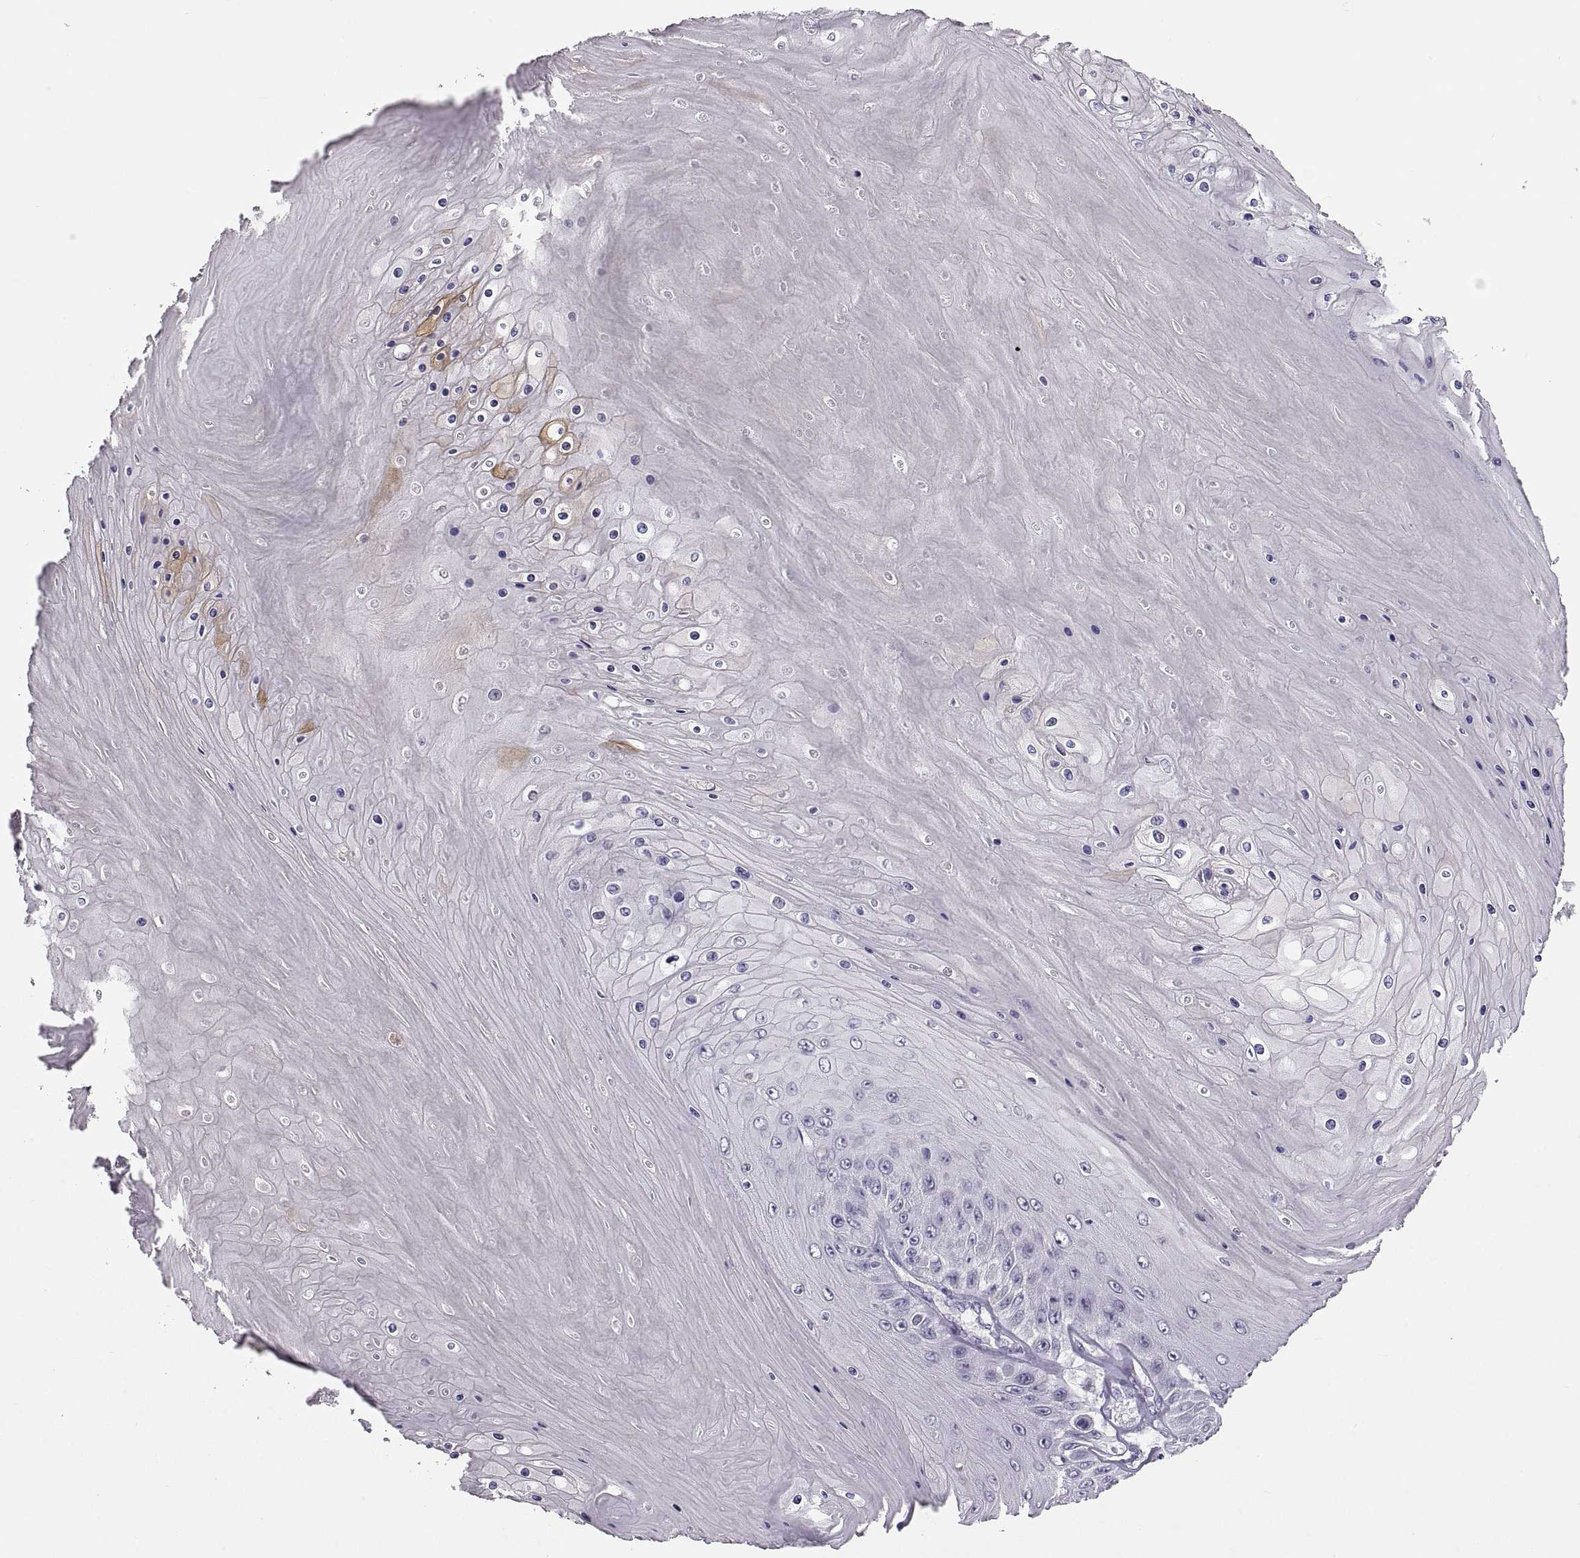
{"staining": {"intensity": "negative", "quantity": "none", "location": "none"}, "tissue": "skin cancer", "cell_type": "Tumor cells", "image_type": "cancer", "snomed": [{"axis": "morphology", "description": "Squamous cell carcinoma, NOS"}, {"axis": "topography", "description": "Skin"}], "caption": "There is no significant positivity in tumor cells of skin cancer.", "gene": "MAGEB18", "patient": {"sex": "male", "age": 62}}